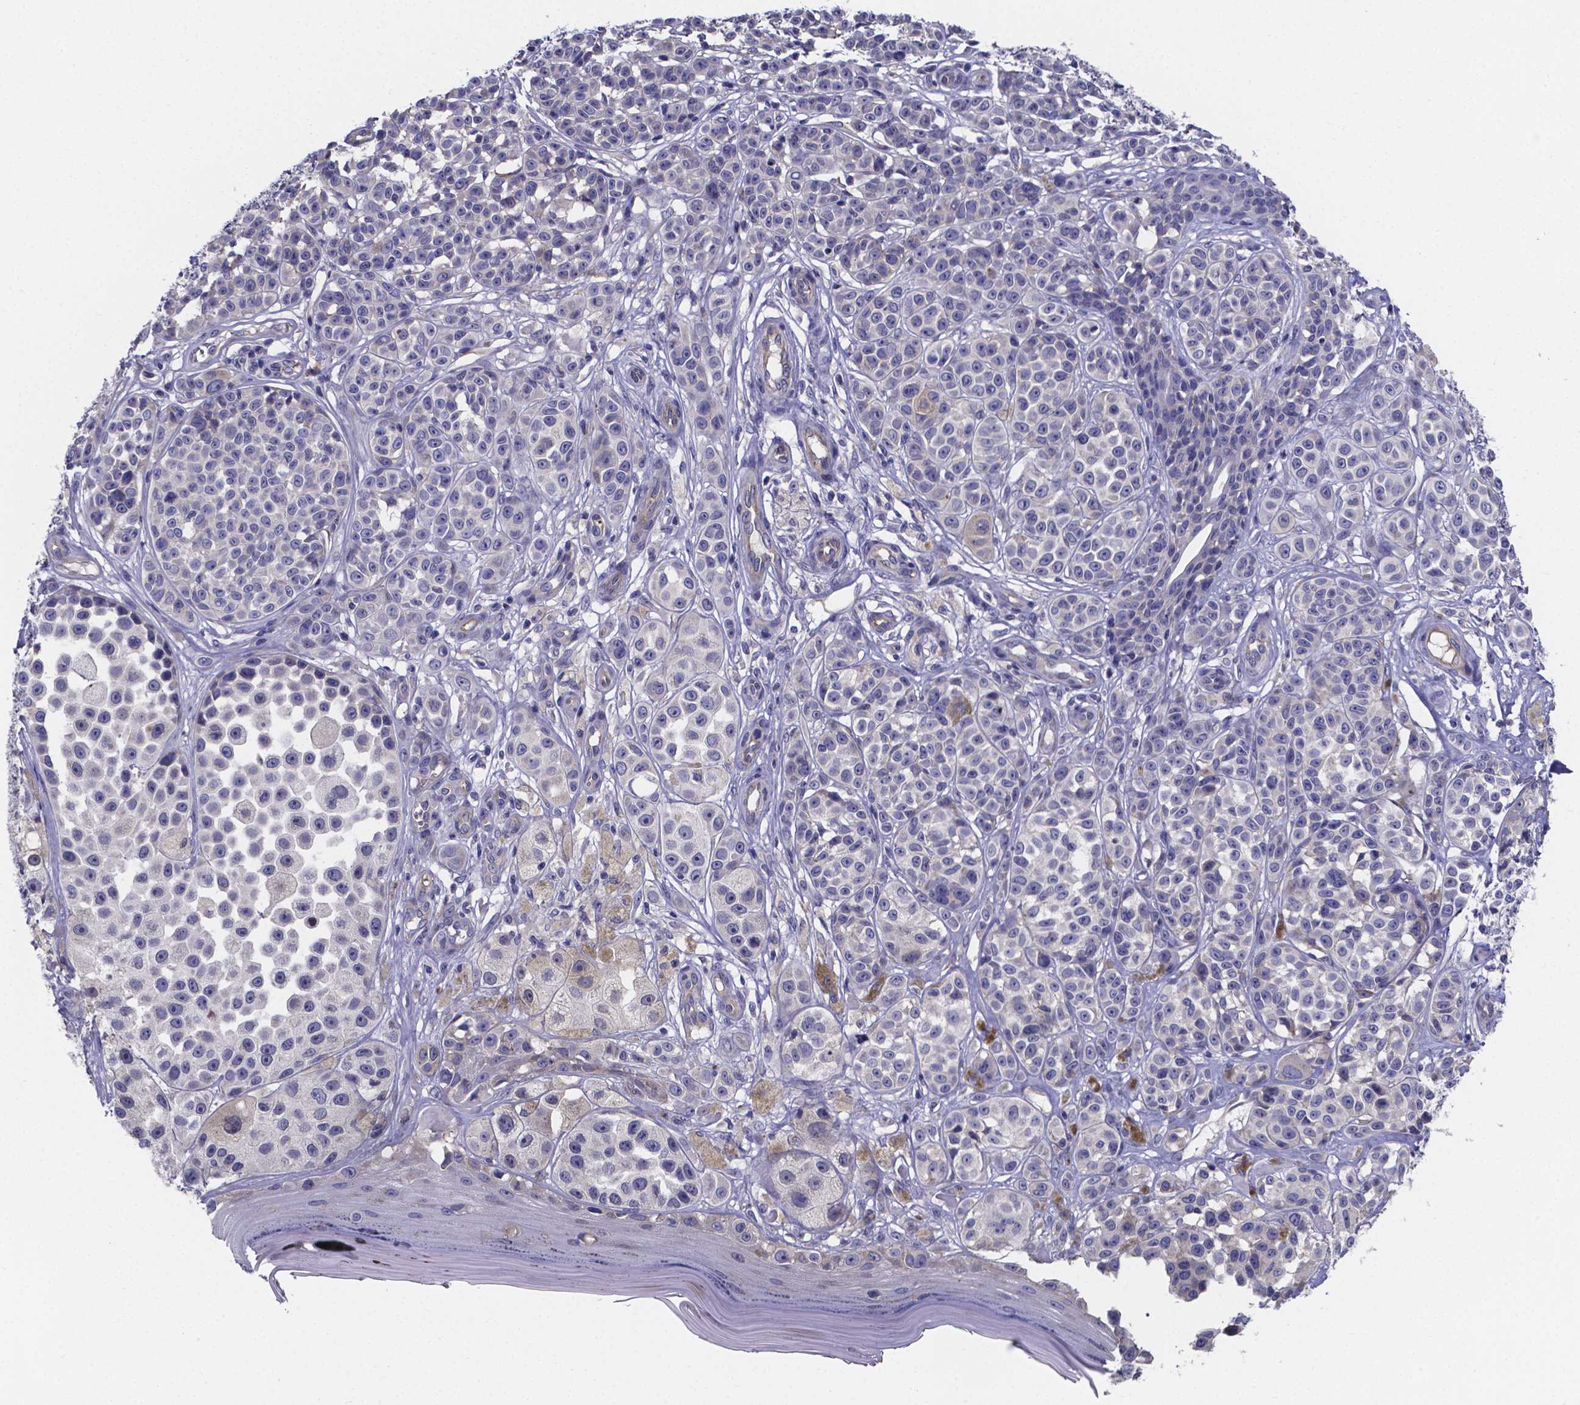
{"staining": {"intensity": "negative", "quantity": "none", "location": "none"}, "tissue": "melanoma", "cell_type": "Tumor cells", "image_type": "cancer", "snomed": [{"axis": "morphology", "description": "Malignant melanoma, NOS"}, {"axis": "topography", "description": "Skin"}], "caption": "The image reveals no staining of tumor cells in malignant melanoma.", "gene": "SFRP4", "patient": {"sex": "female", "age": 90}}